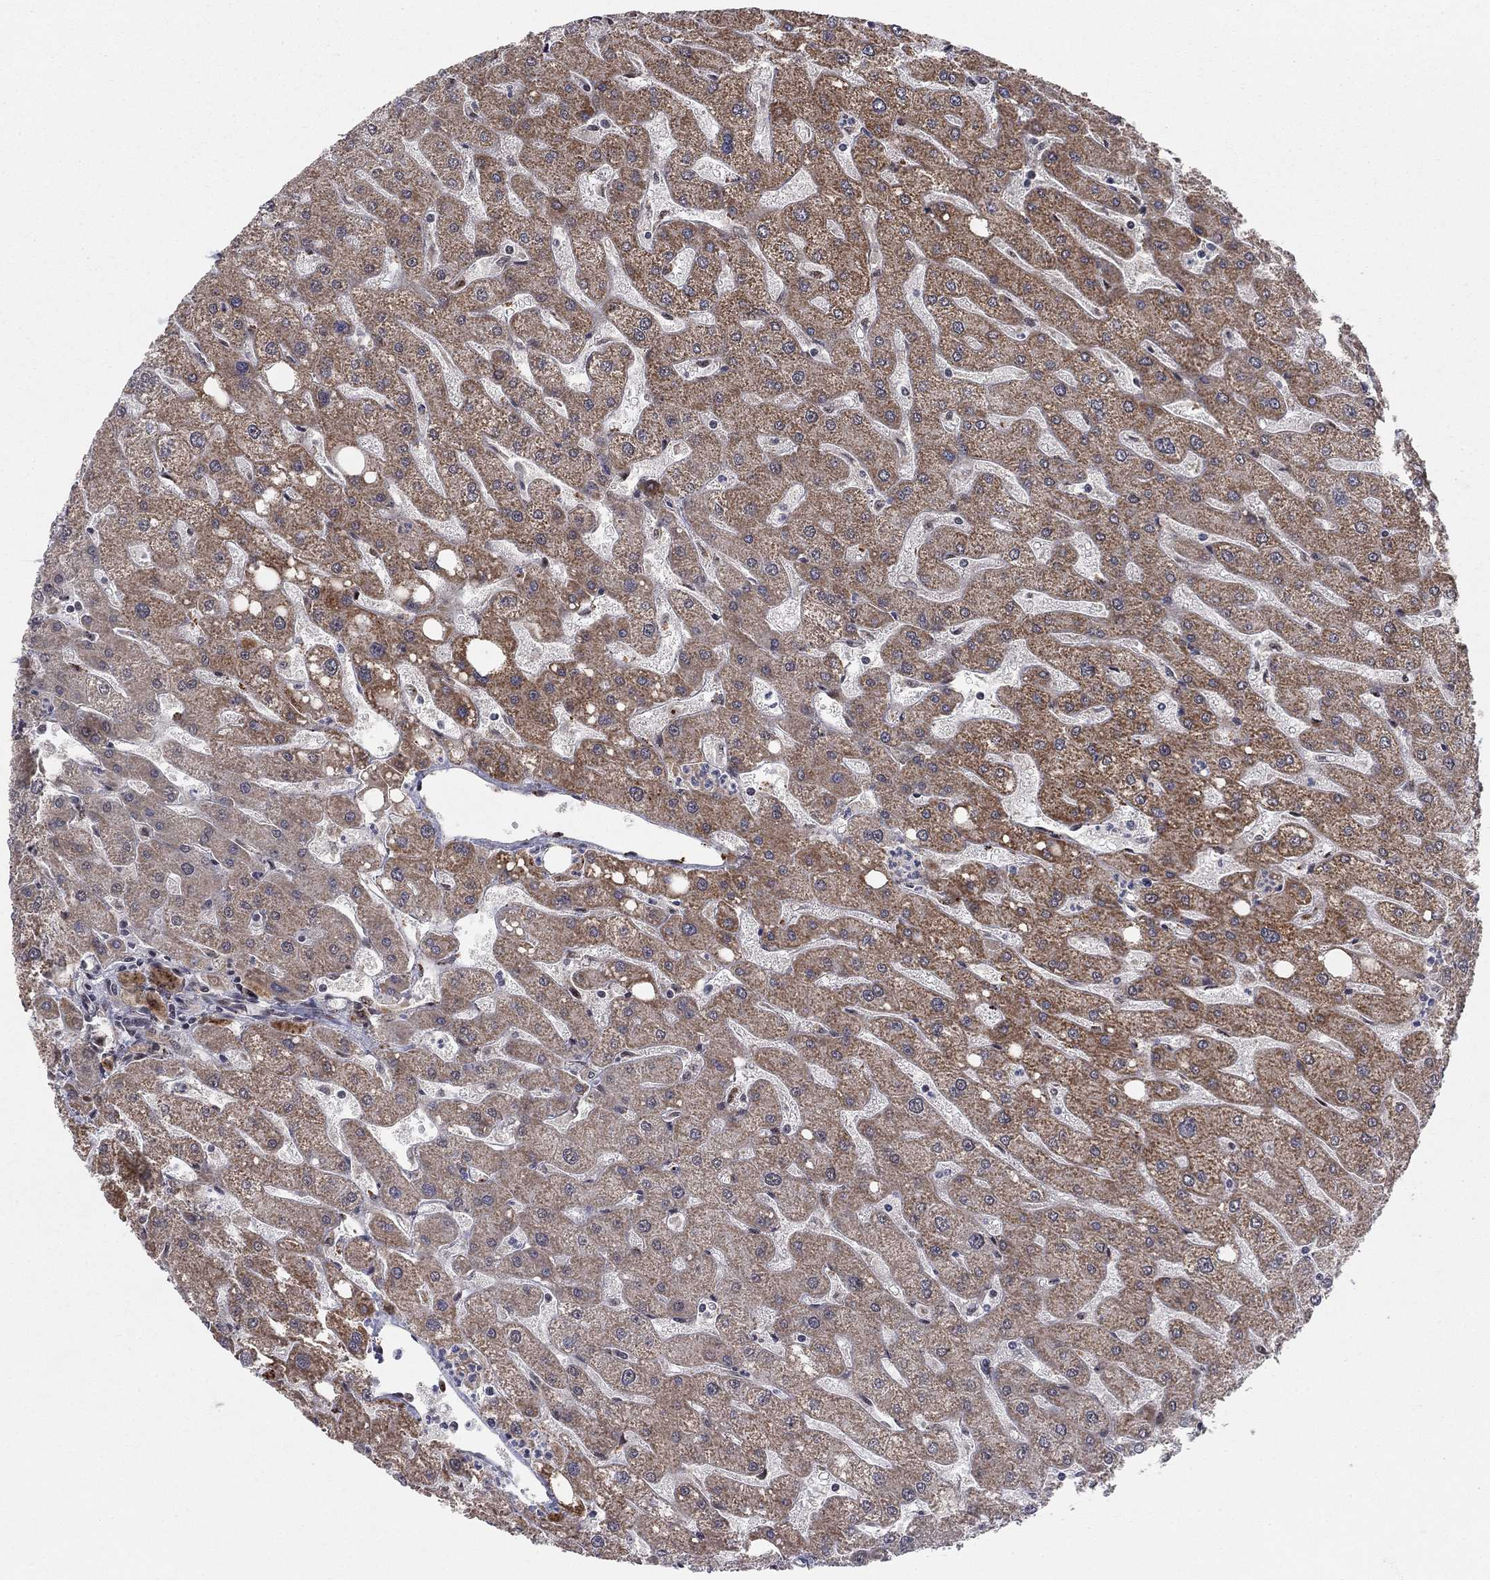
{"staining": {"intensity": "negative", "quantity": "none", "location": "none"}, "tissue": "liver", "cell_type": "Cholangiocytes", "image_type": "normal", "snomed": [{"axis": "morphology", "description": "Normal tissue, NOS"}, {"axis": "topography", "description": "Liver"}], "caption": "IHC image of unremarkable human liver stained for a protein (brown), which exhibits no staining in cholangiocytes.", "gene": "ZNF395", "patient": {"sex": "male", "age": 67}}